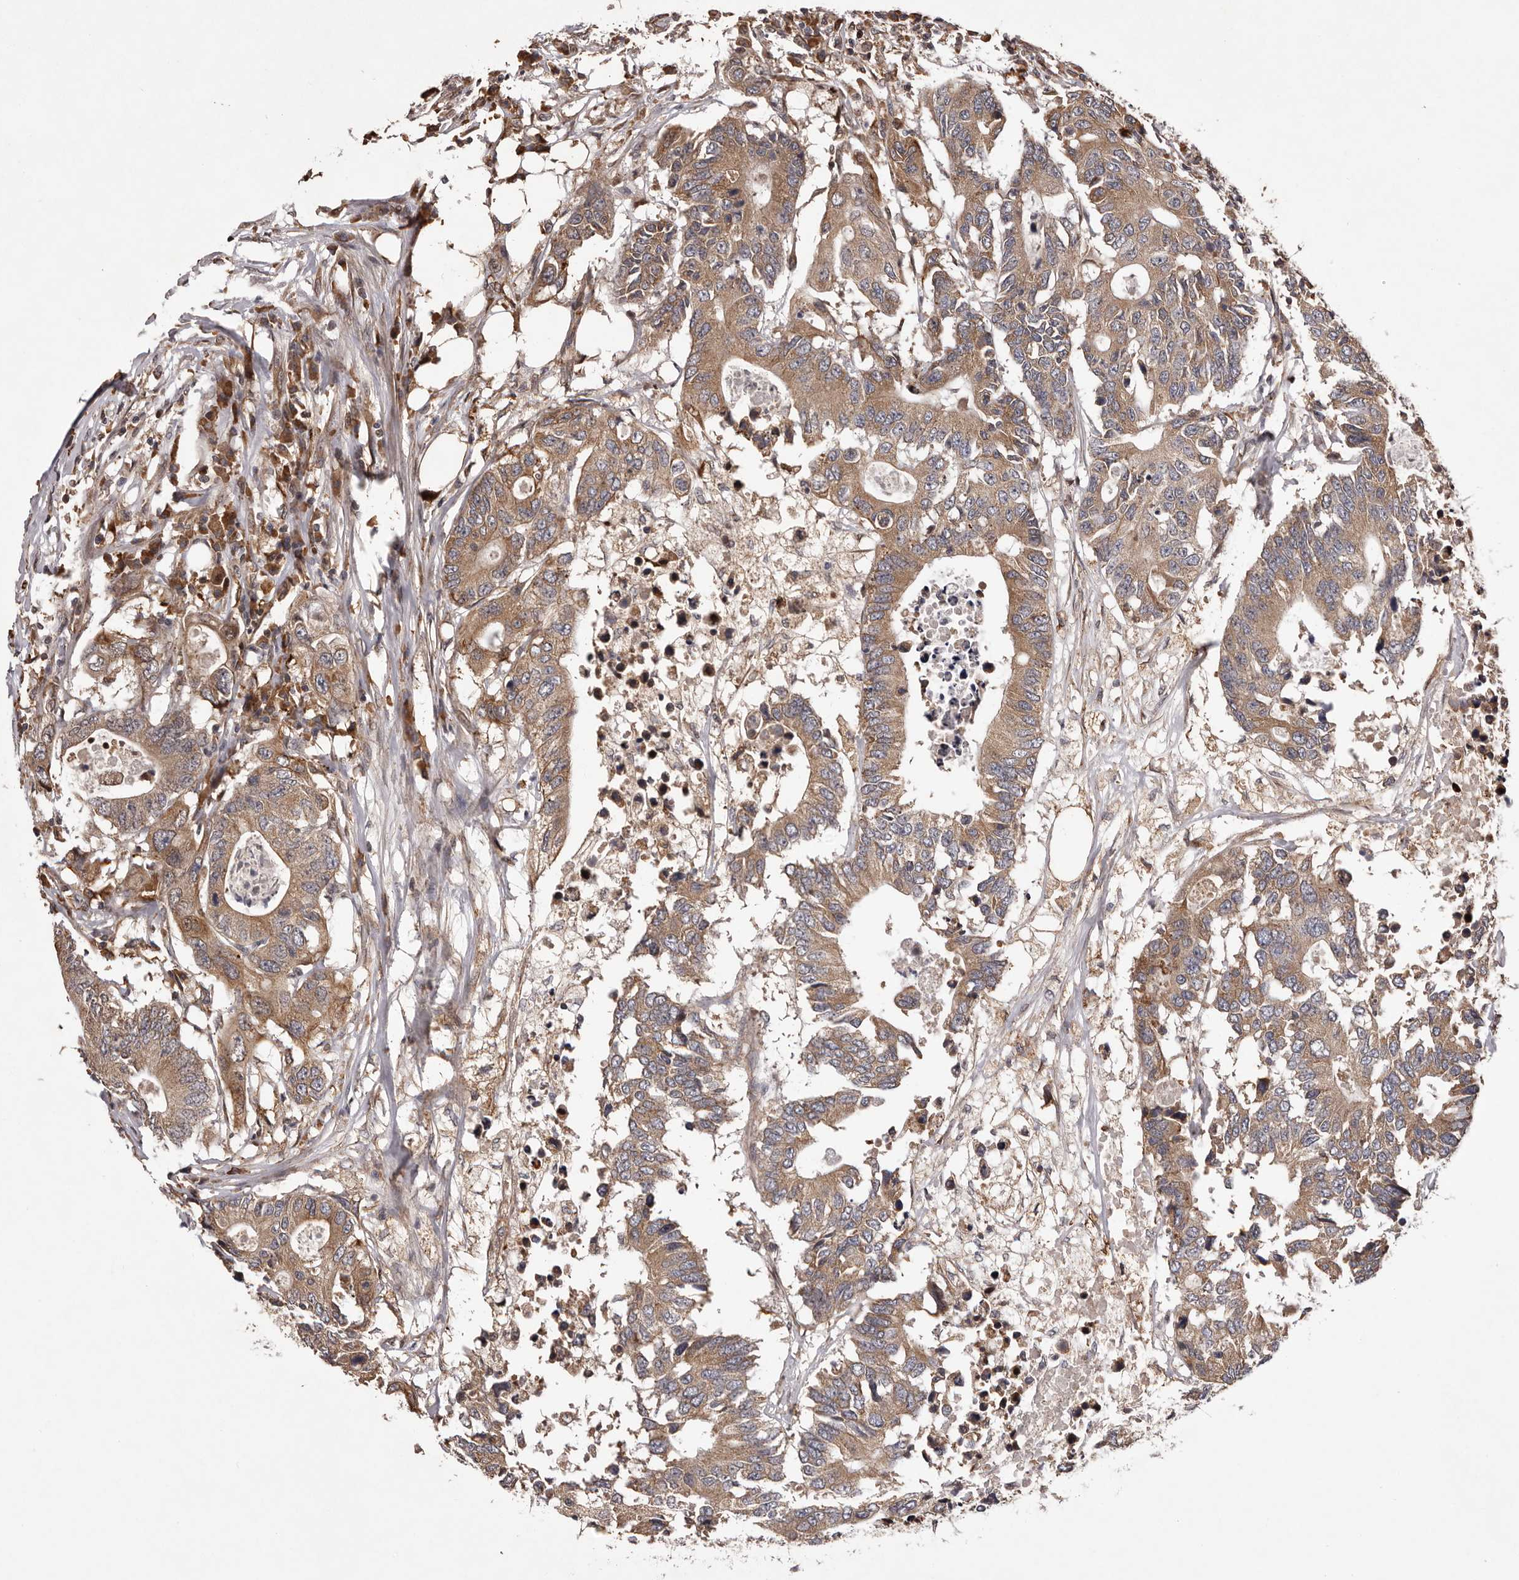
{"staining": {"intensity": "moderate", "quantity": ">75%", "location": "cytoplasmic/membranous"}, "tissue": "colorectal cancer", "cell_type": "Tumor cells", "image_type": "cancer", "snomed": [{"axis": "morphology", "description": "Adenocarcinoma, NOS"}, {"axis": "topography", "description": "Colon"}], "caption": "DAB immunohistochemical staining of colorectal adenocarcinoma shows moderate cytoplasmic/membranous protein staining in about >75% of tumor cells. Nuclei are stained in blue.", "gene": "GADD45B", "patient": {"sex": "male", "age": 71}}